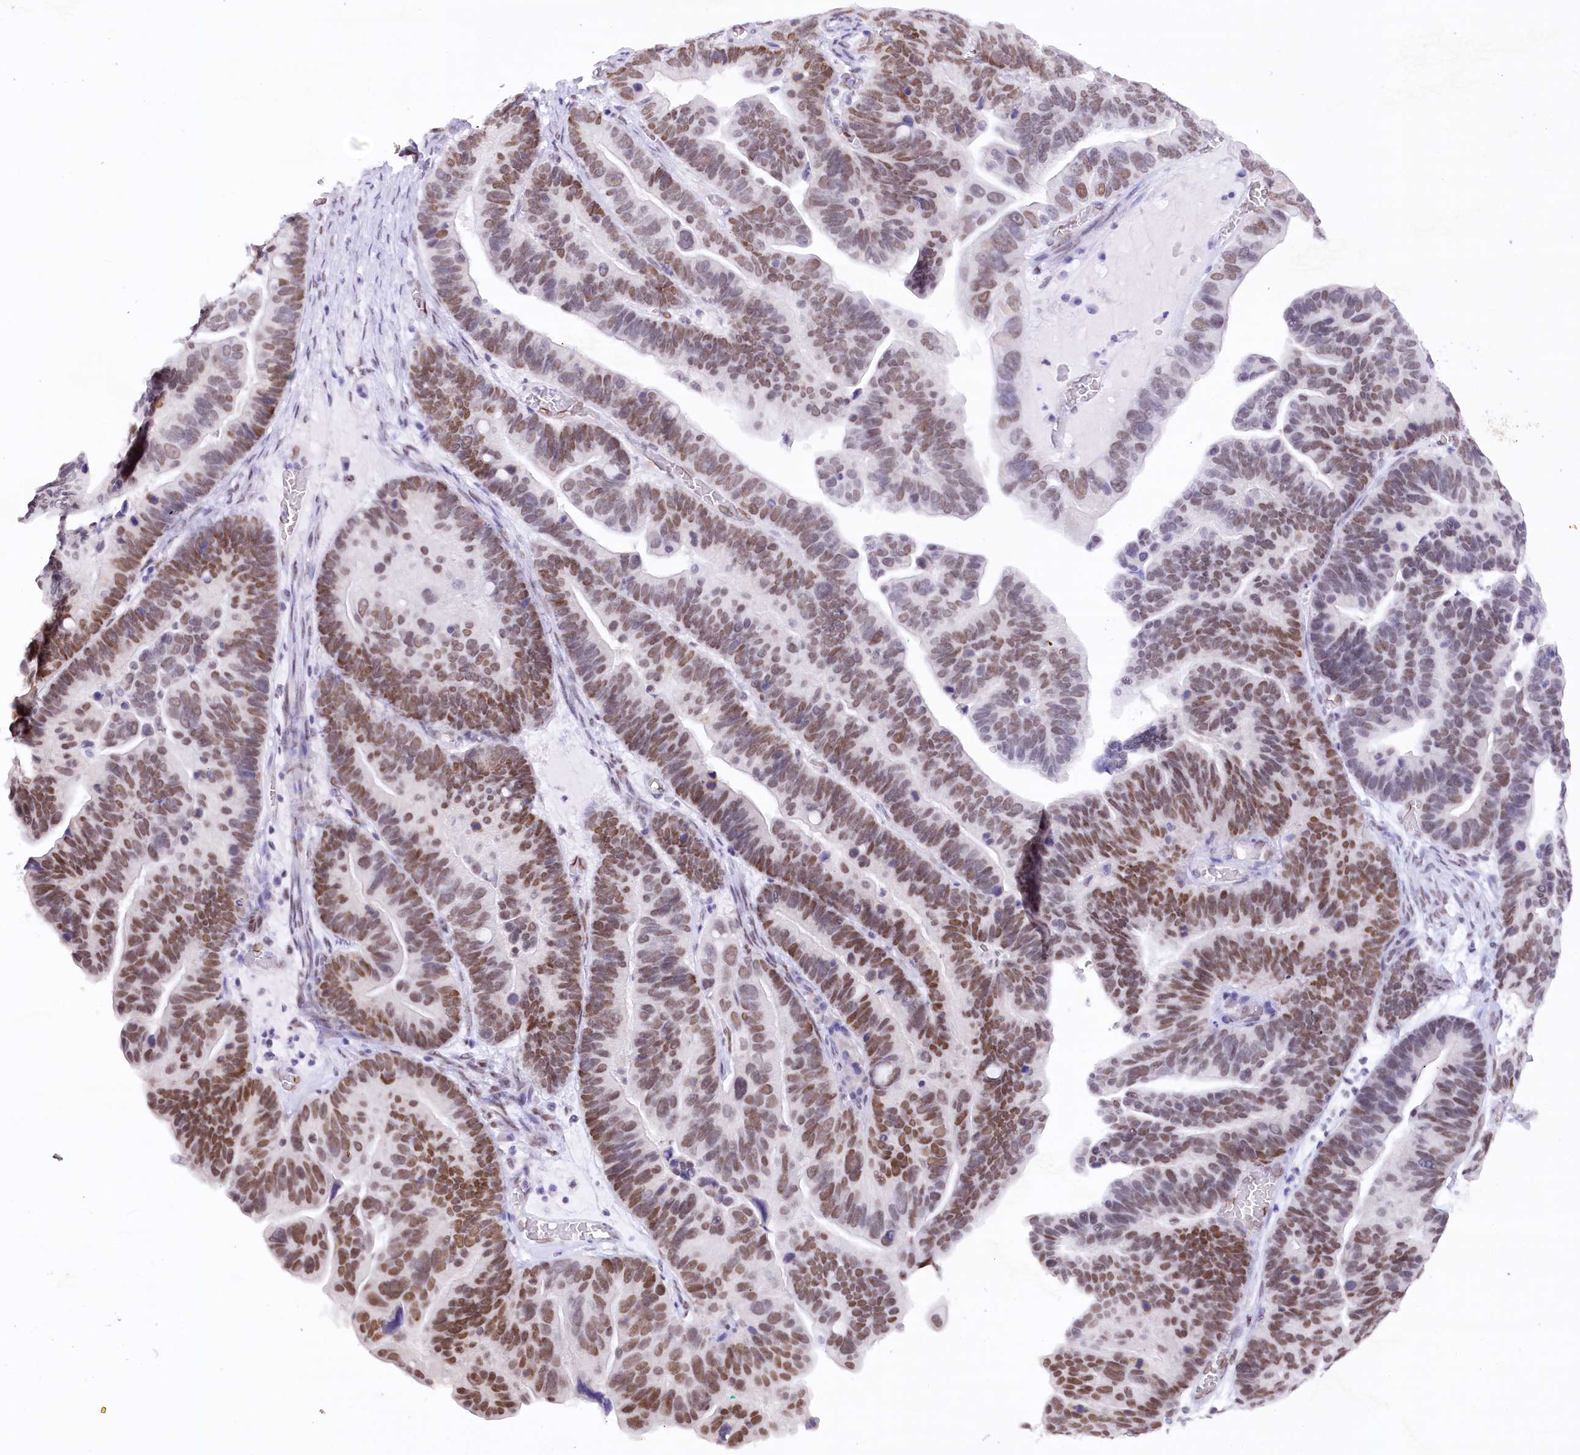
{"staining": {"intensity": "moderate", "quantity": ">75%", "location": "nuclear"}, "tissue": "ovarian cancer", "cell_type": "Tumor cells", "image_type": "cancer", "snomed": [{"axis": "morphology", "description": "Cystadenocarcinoma, serous, NOS"}, {"axis": "topography", "description": "Ovary"}], "caption": "Approximately >75% of tumor cells in human ovarian cancer (serous cystadenocarcinoma) display moderate nuclear protein positivity as visualized by brown immunohistochemical staining.", "gene": "HNRNPA0", "patient": {"sex": "female", "age": 56}}